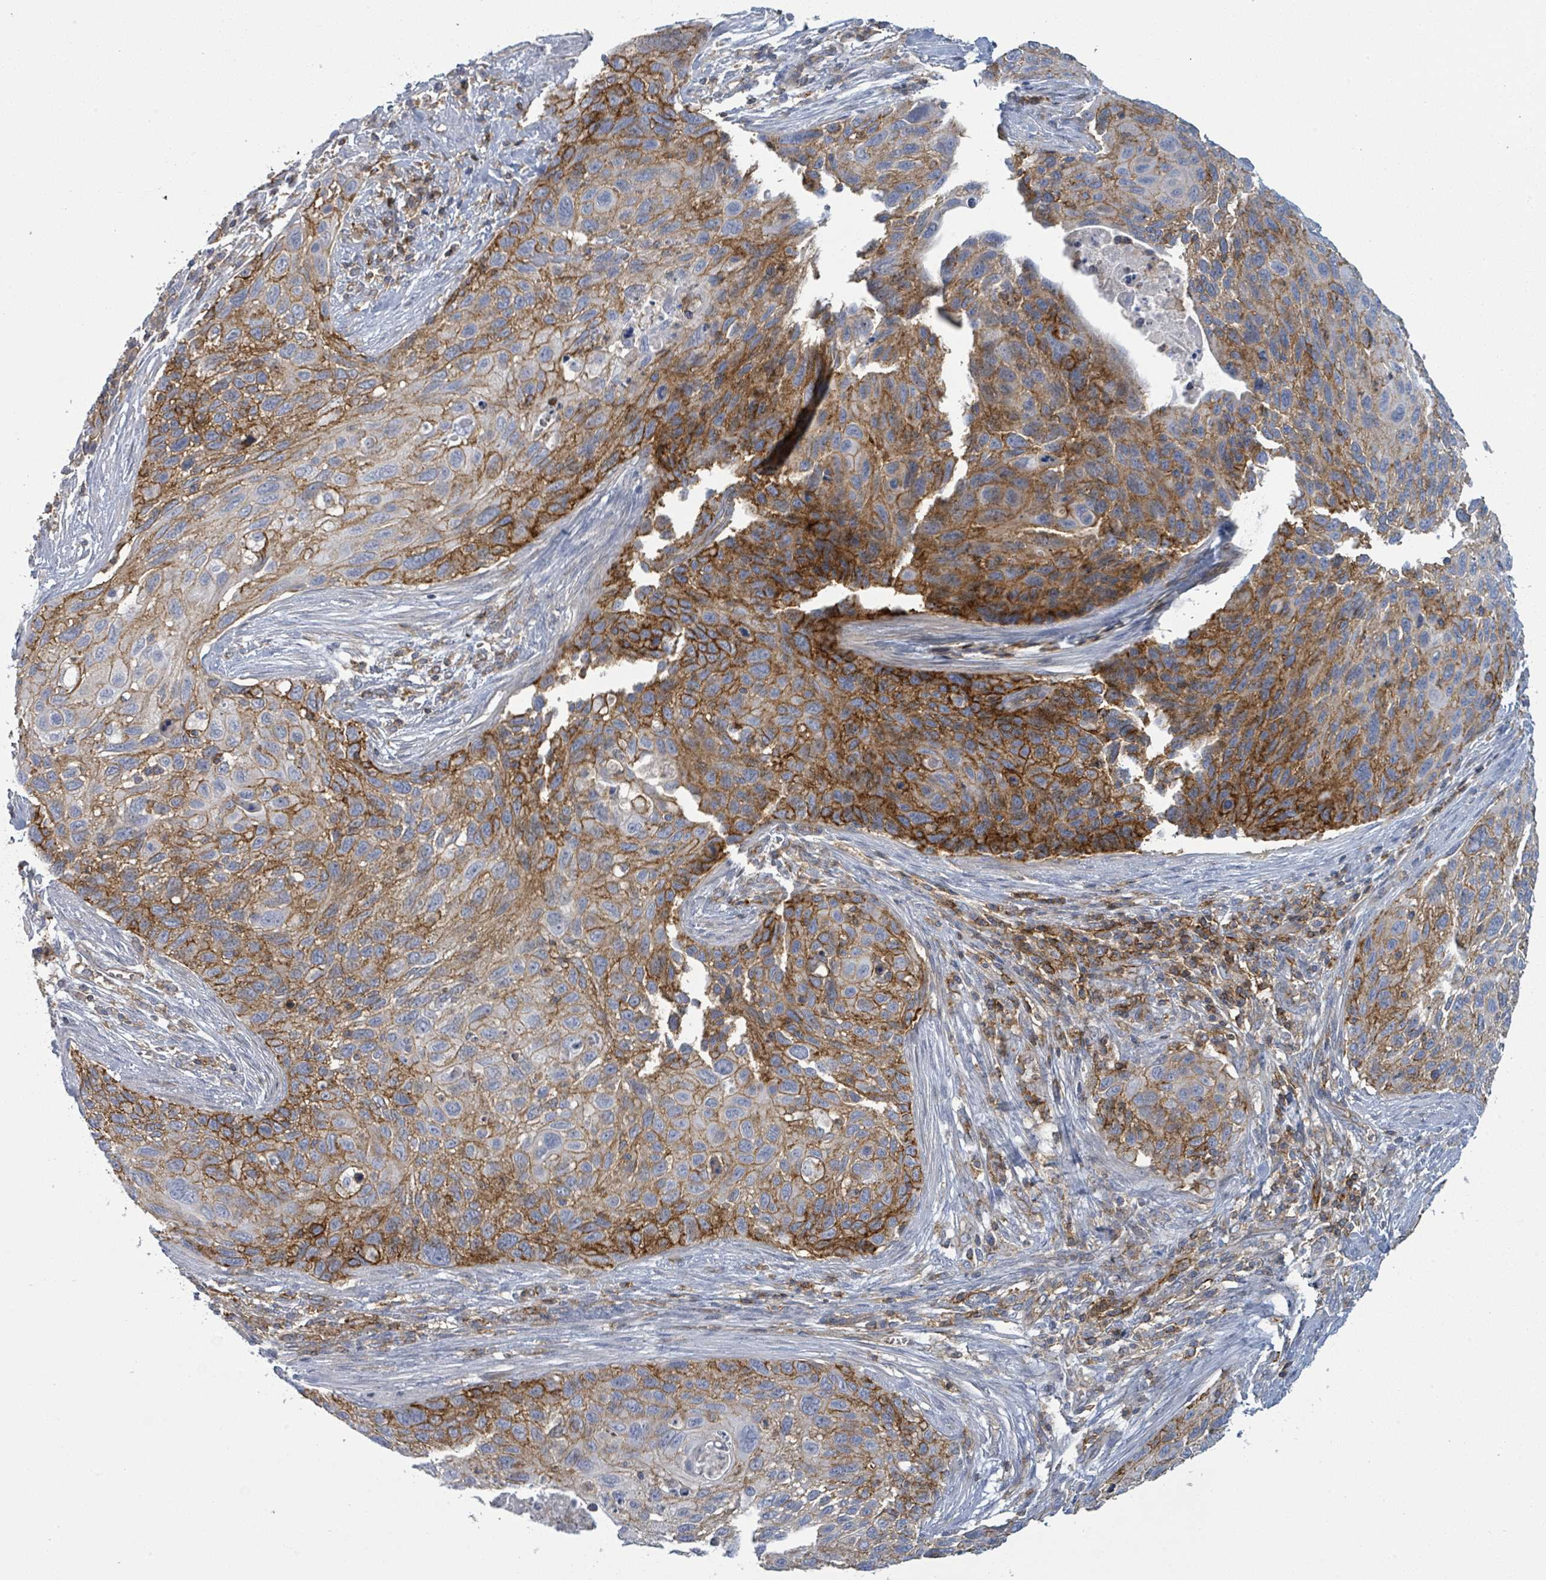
{"staining": {"intensity": "strong", "quantity": "25%-75%", "location": "cytoplasmic/membranous"}, "tissue": "cervical cancer", "cell_type": "Tumor cells", "image_type": "cancer", "snomed": [{"axis": "morphology", "description": "Squamous cell carcinoma, NOS"}, {"axis": "topography", "description": "Cervix"}], "caption": "High-magnification brightfield microscopy of squamous cell carcinoma (cervical) stained with DAB (3,3'-diaminobenzidine) (brown) and counterstained with hematoxylin (blue). tumor cells exhibit strong cytoplasmic/membranous expression is present in about25%-75% of cells.", "gene": "TNFRSF14", "patient": {"sex": "female", "age": 70}}